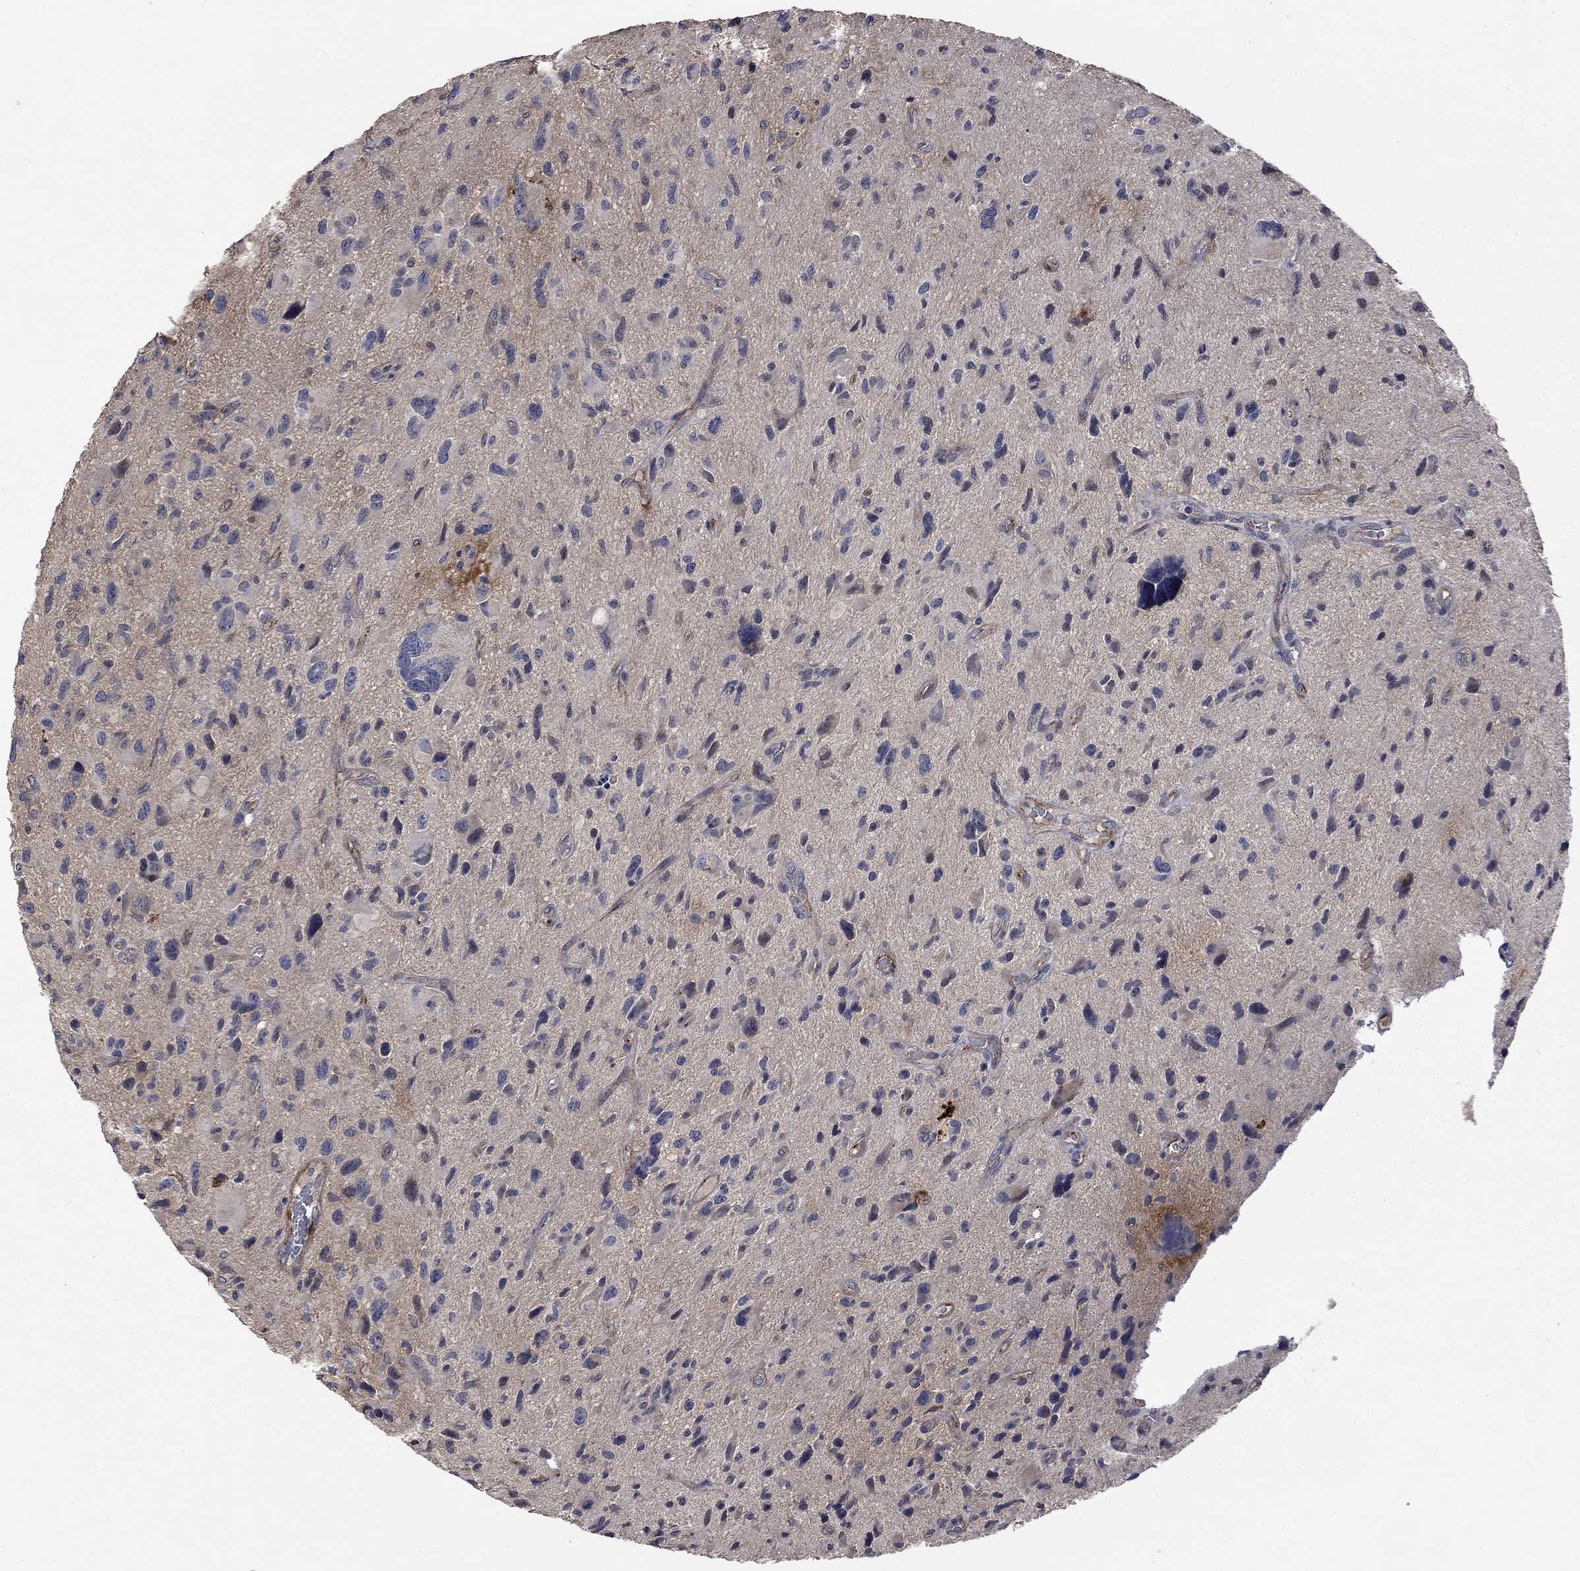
{"staining": {"intensity": "negative", "quantity": "none", "location": "none"}, "tissue": "glioma", "cell_type": "Tumor cells", "image_type": "cancer", "snomed": [{"axis": "morphology", "description": "Glioma, malignant, NOS"}, {"axis": "morphology", "description": "Glioma, malignant, High grade"}, {"axis": "topography", "description": "Brain"}], "caption": "Immunohistochemical staining of human glioma reveals no significant expression in tumor cells.", "gene": "VCAN", "patient": {"sex": "female", "age": 71}}